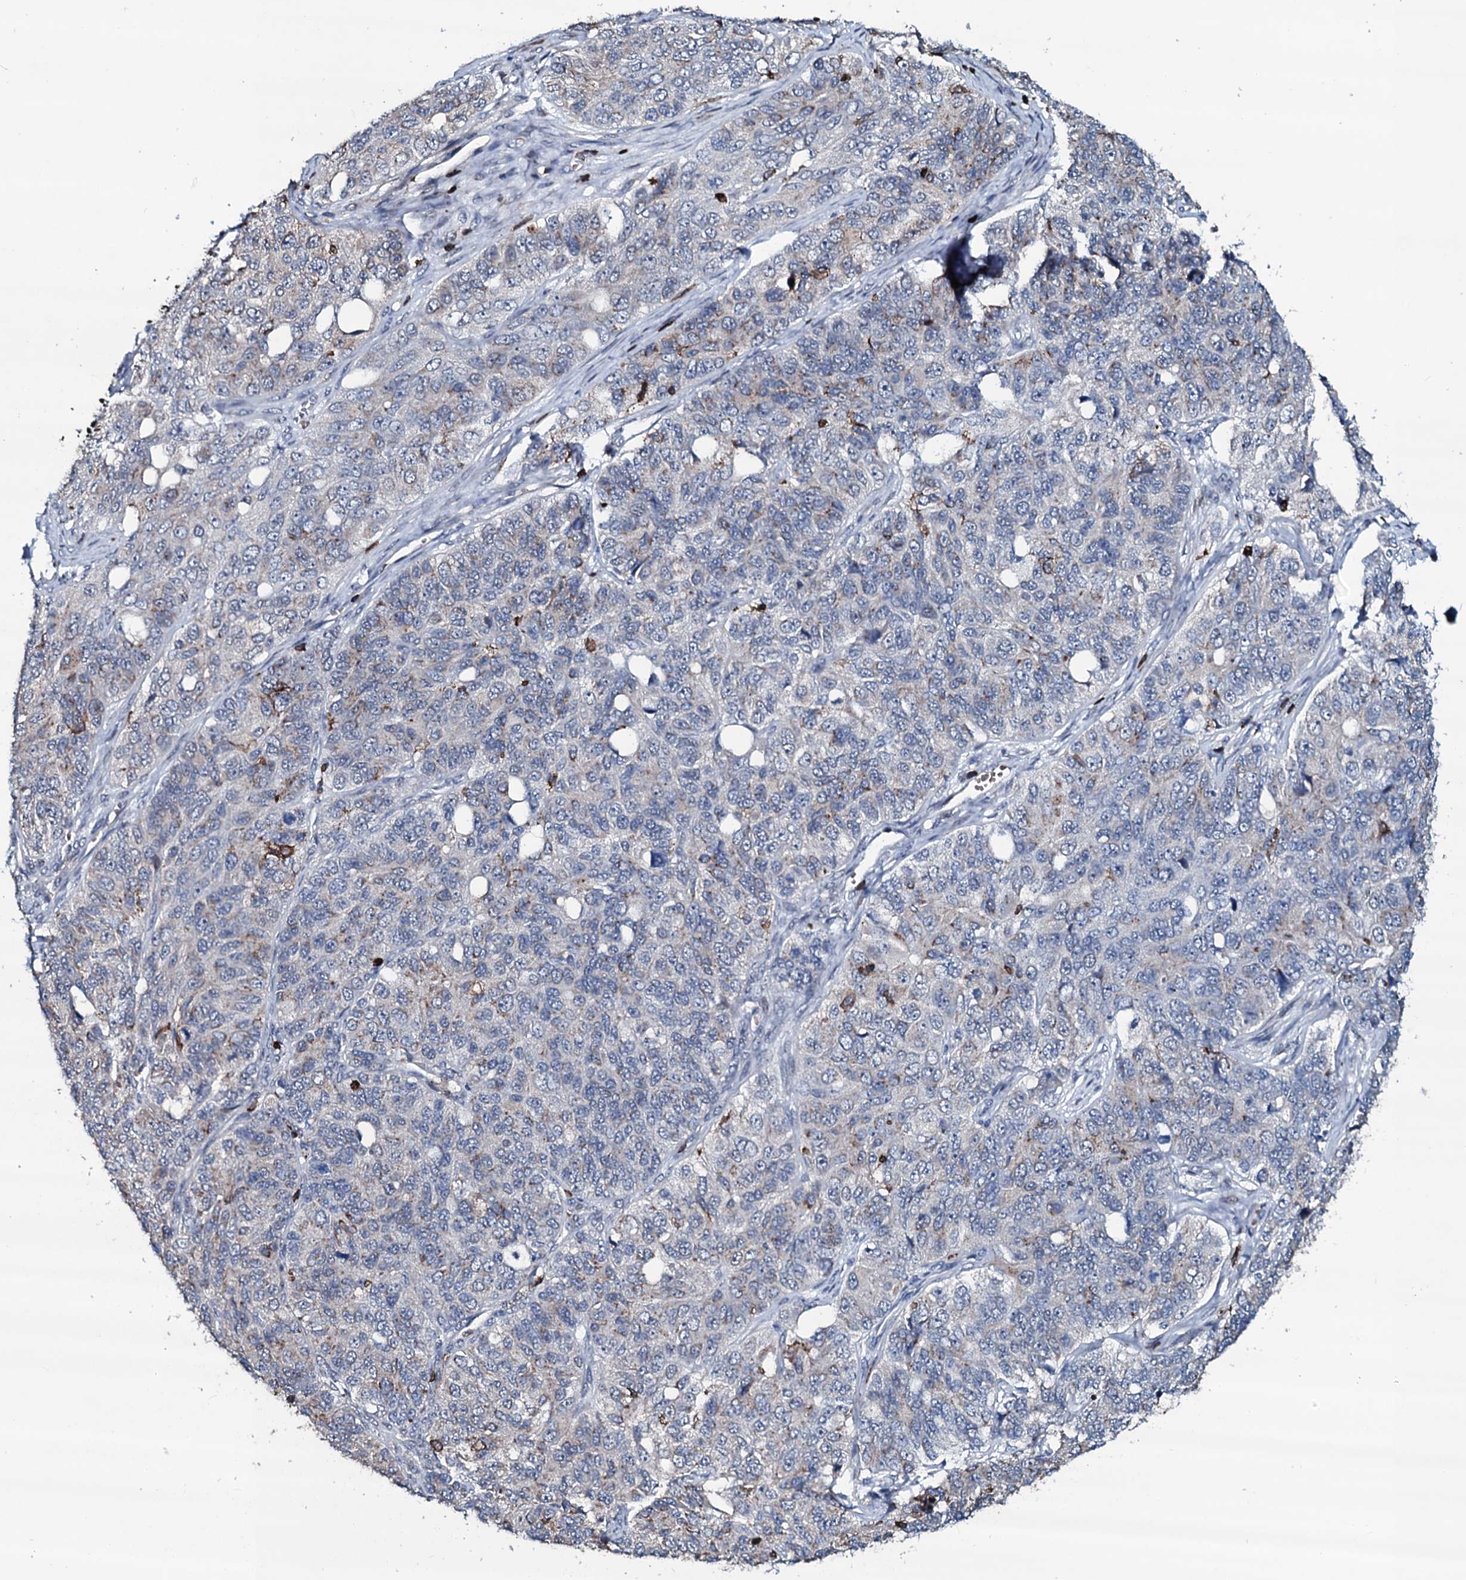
{"staining": {"intensity": "negative", "quantity": "none", "location": "none"}, "tissue": "ovarian cancer", "cell_type": "Tumor cells", "image_type": "cancer", "snomed": [{"axis": "morphology", "description": "Carcinoma, endometroid"}, {"axis": "topography", "description": "Ovary"}], "caption": "Immunohistochemistry micrograph of neoplastic tissue: ovarian endometroid carcinoma stained with DAB shows no significant protein staining in tumor cells.", "gene": "OGFOD2", "patient": {"sex": "female", "age": 51}}